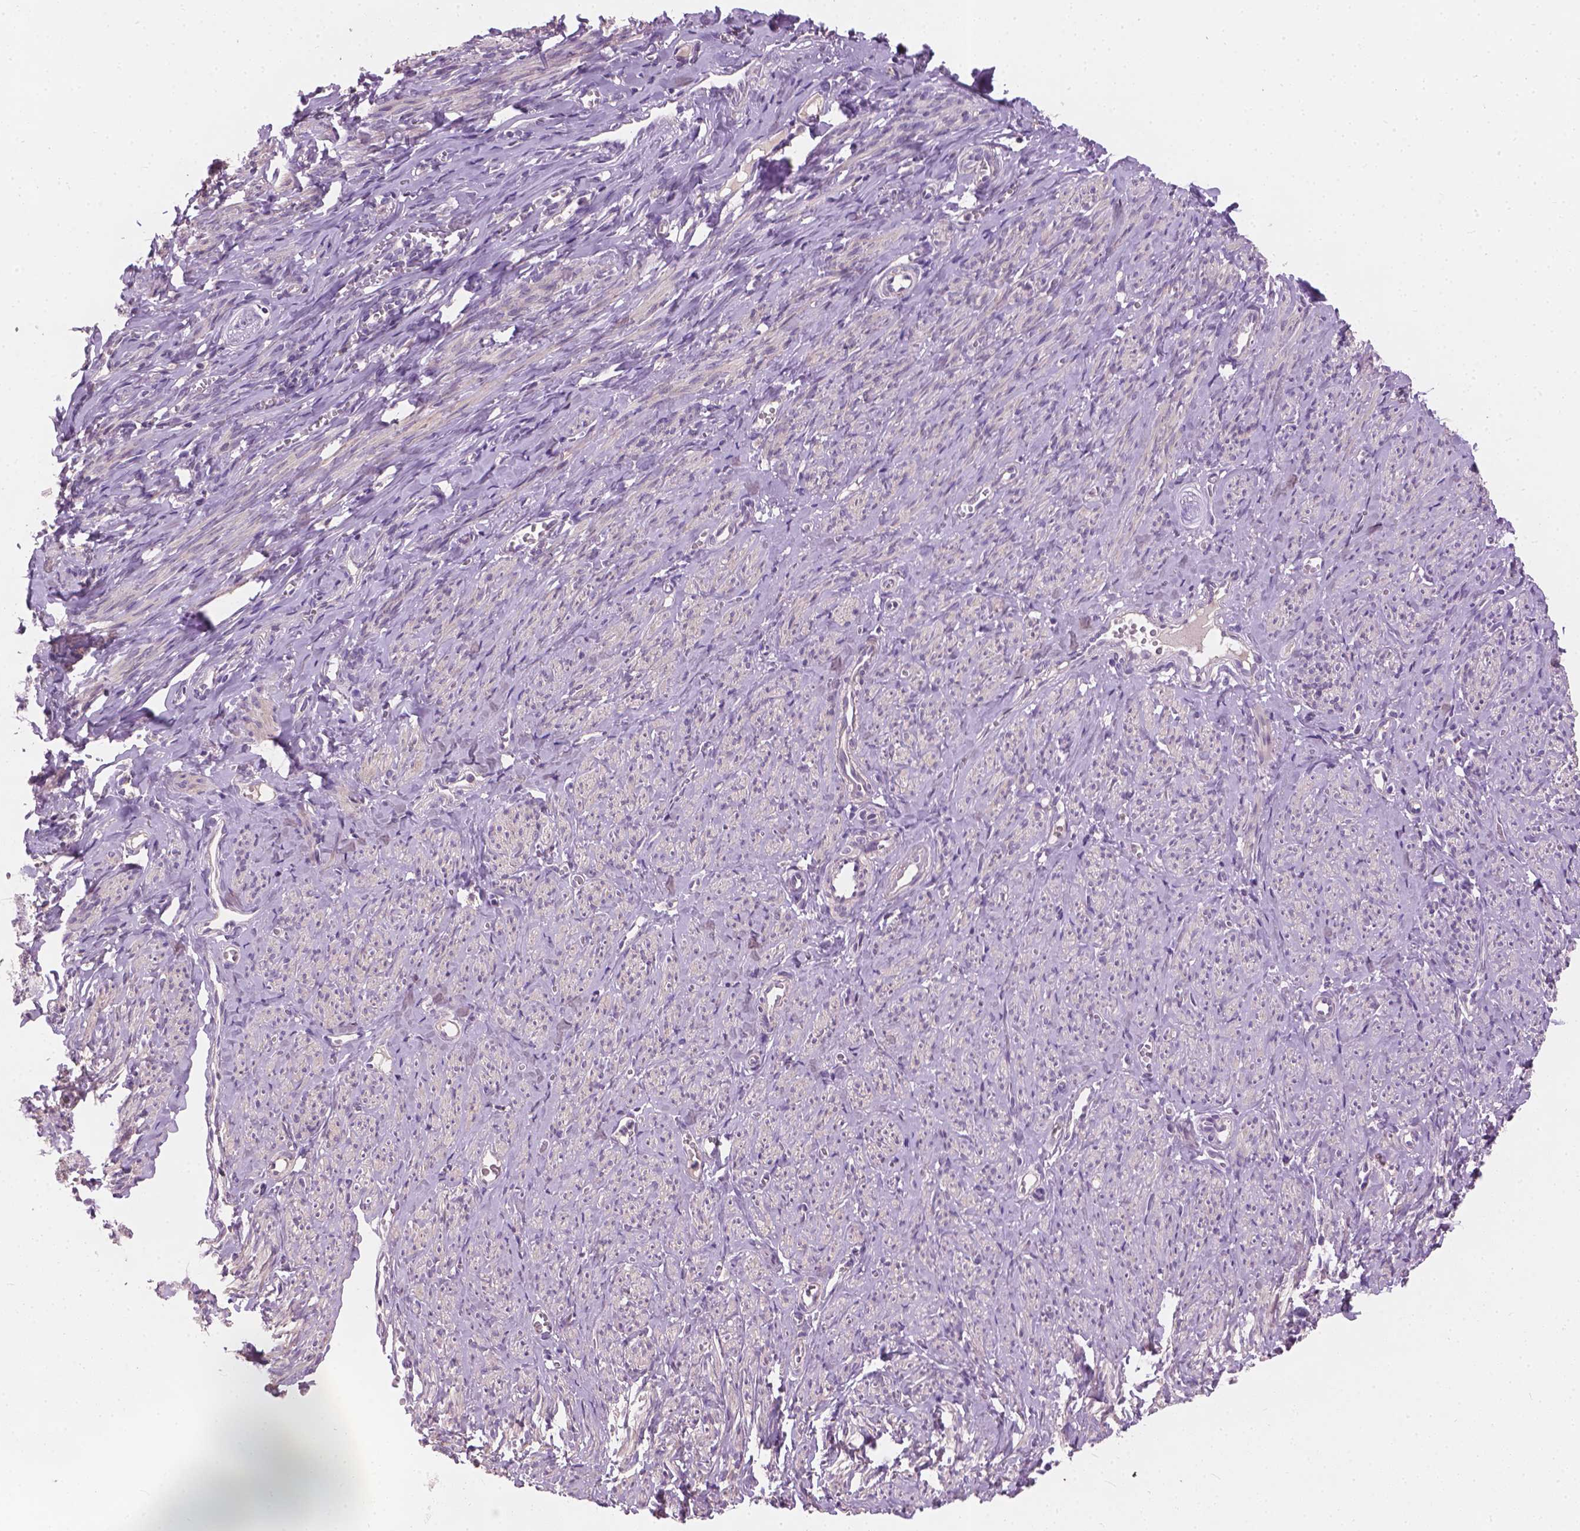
{"staining": {"intensity": "negative", "quantity": "none", "location": "none"}, "tissue": "smooth muscle", "cell_type": "Smooth muscle cells", "image_type": "normal", "snomed": [{"axis": "morphology", "description": "Normal tissue, NOS"}, {"axis": "topography", "description": "Smooth muscle"}], "caption": "Immunohistochemistry (IHC) photomicrograph of benign smooth muscle: smooth muscle stained with DAB displays no significant protein positivity in smooth muscle cells. (DAB immunohistochemistry (IHC) visualized using brightfield microscopy, high magnification).", "gene": "KRT17", "patient": {"sex": "female", "age": 65}}